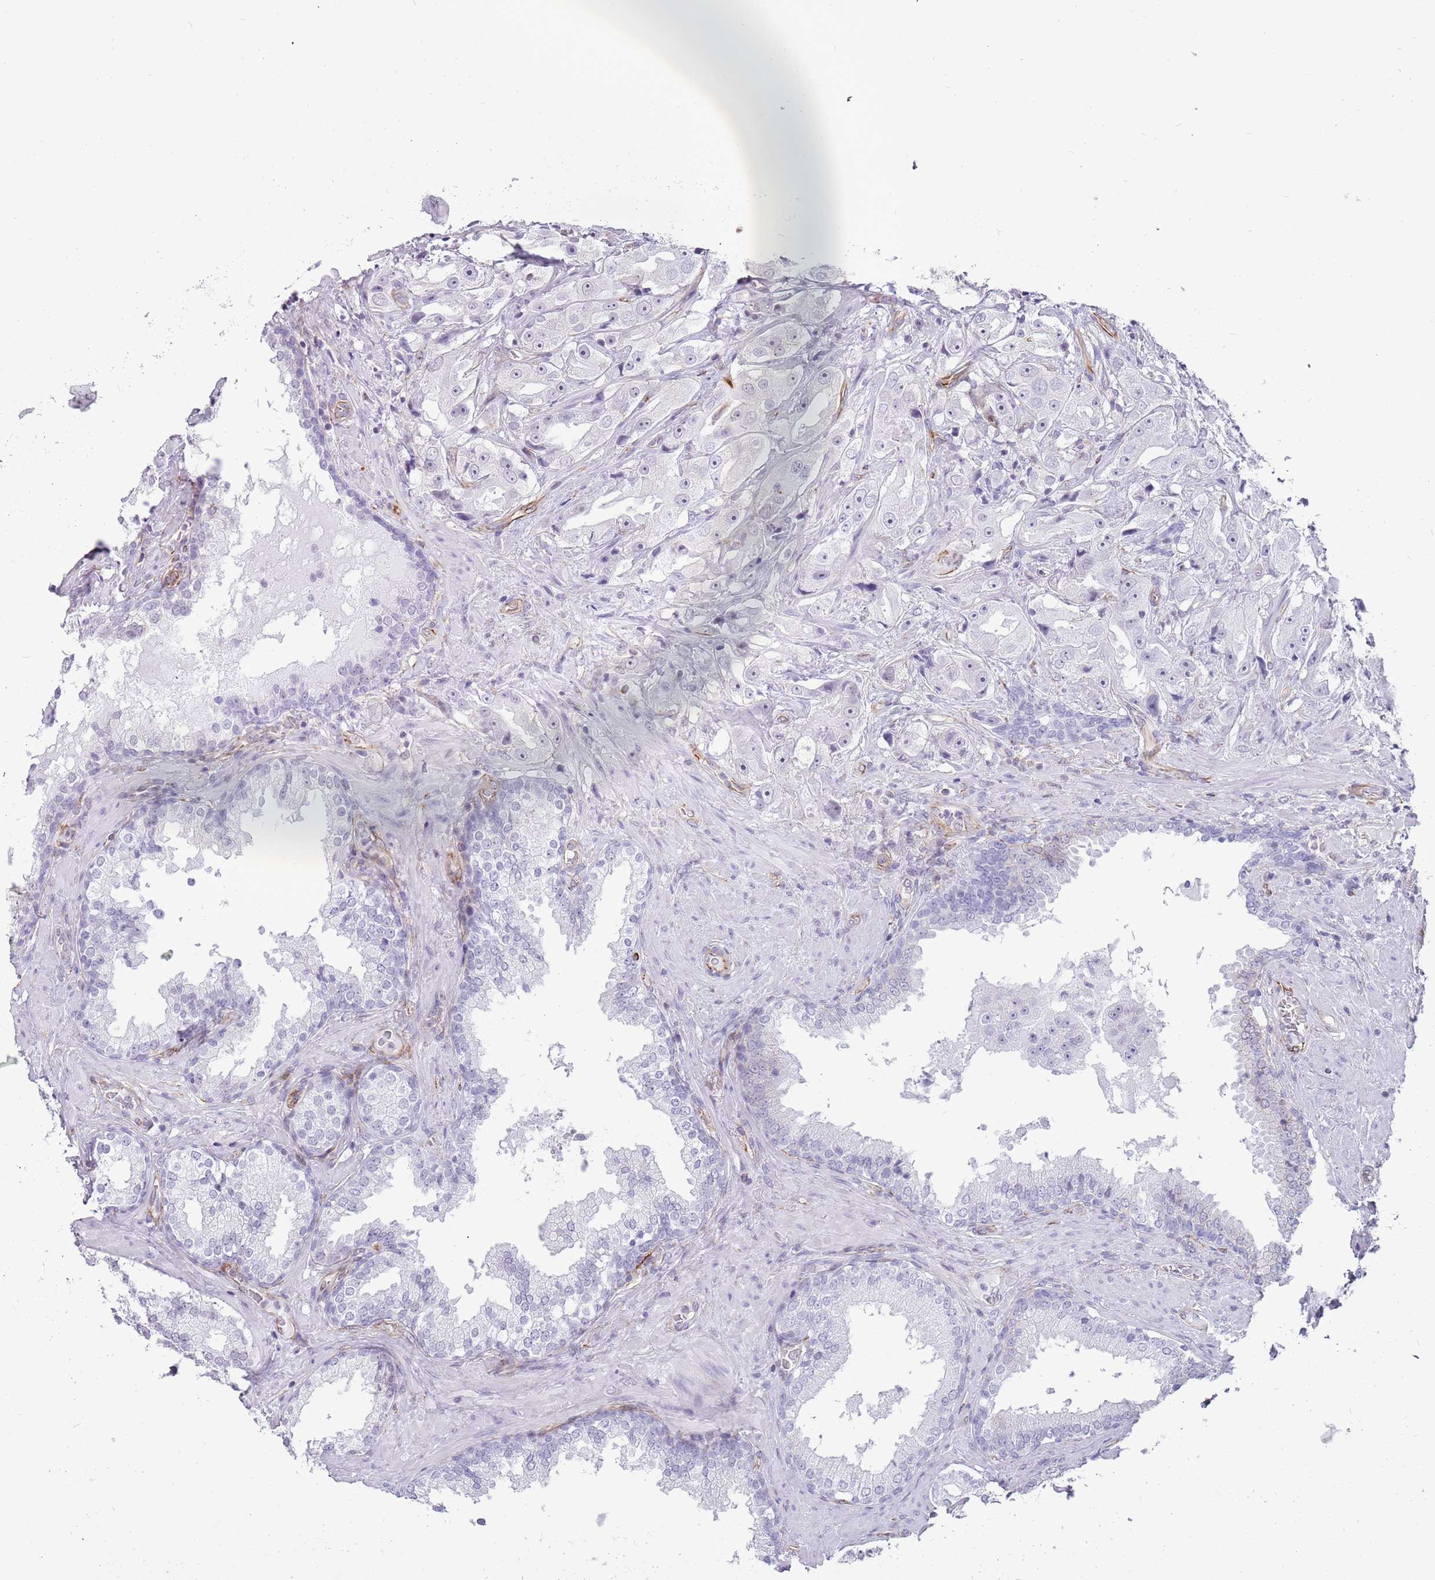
{"staining": {"intensity": "negative", "quantity": "none", "location": "none"}, "tissue": "prostate cancer", "cell_type": "Tumor cells", "image_type": "cancer", "snomed": [{"axis": "morphology", "description": "Adenocarcinoma, High grade"}, {"axis": "topography", "description": "Prostate"}], "caption": "Tumor cells show no significant expression in high-grade adenocarcinoma (prostate).", "gene": "NBPF3", "patient": {"sex": "male", "age": 73}}